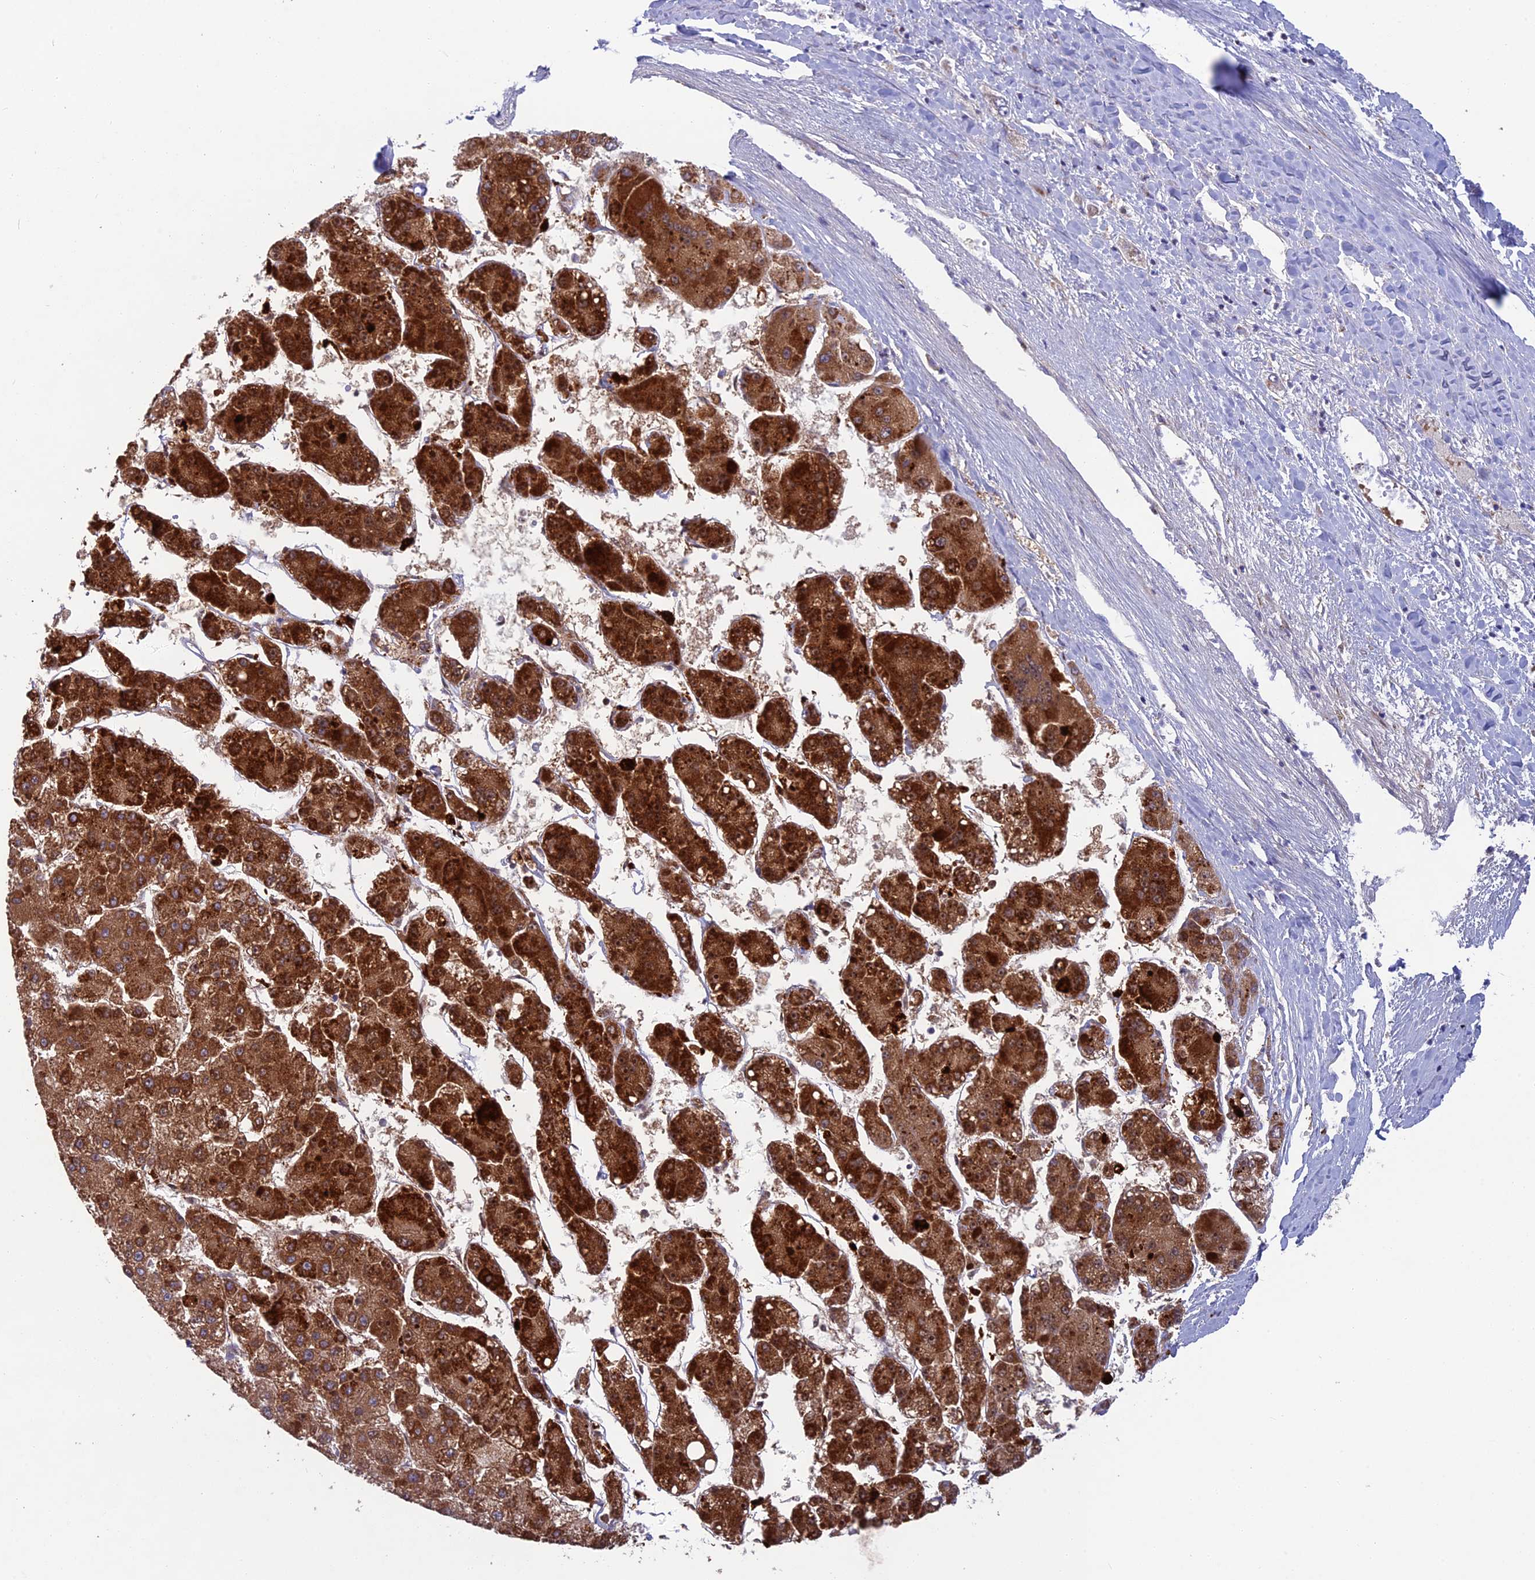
{"staining": {"intensity": "strong", "quantity": ">75%", "location": "cytoplasmic/membranous"}, "tissue": "liver cancer", "cell_type": "Tumor cells", "image_type": "cancer", "snomed": [{"axis": "morphology", "description": "Carcinoma, Hepatocellular, NOS"}, {"axis": "topography", "description": "Liver"}], "caption": "IHC histopathology image of neoplastic tissue: human liver hepatocellular carcinoma stained using immunohistochemistry exhibits high levels of strong protein expression localized specifically in the cytoplasmic/membranous of tumor cells, appearing as a cytoplasmic/membranous brown color.", "gene": "CS", "patient": {"sex": "female", "age": 73}}